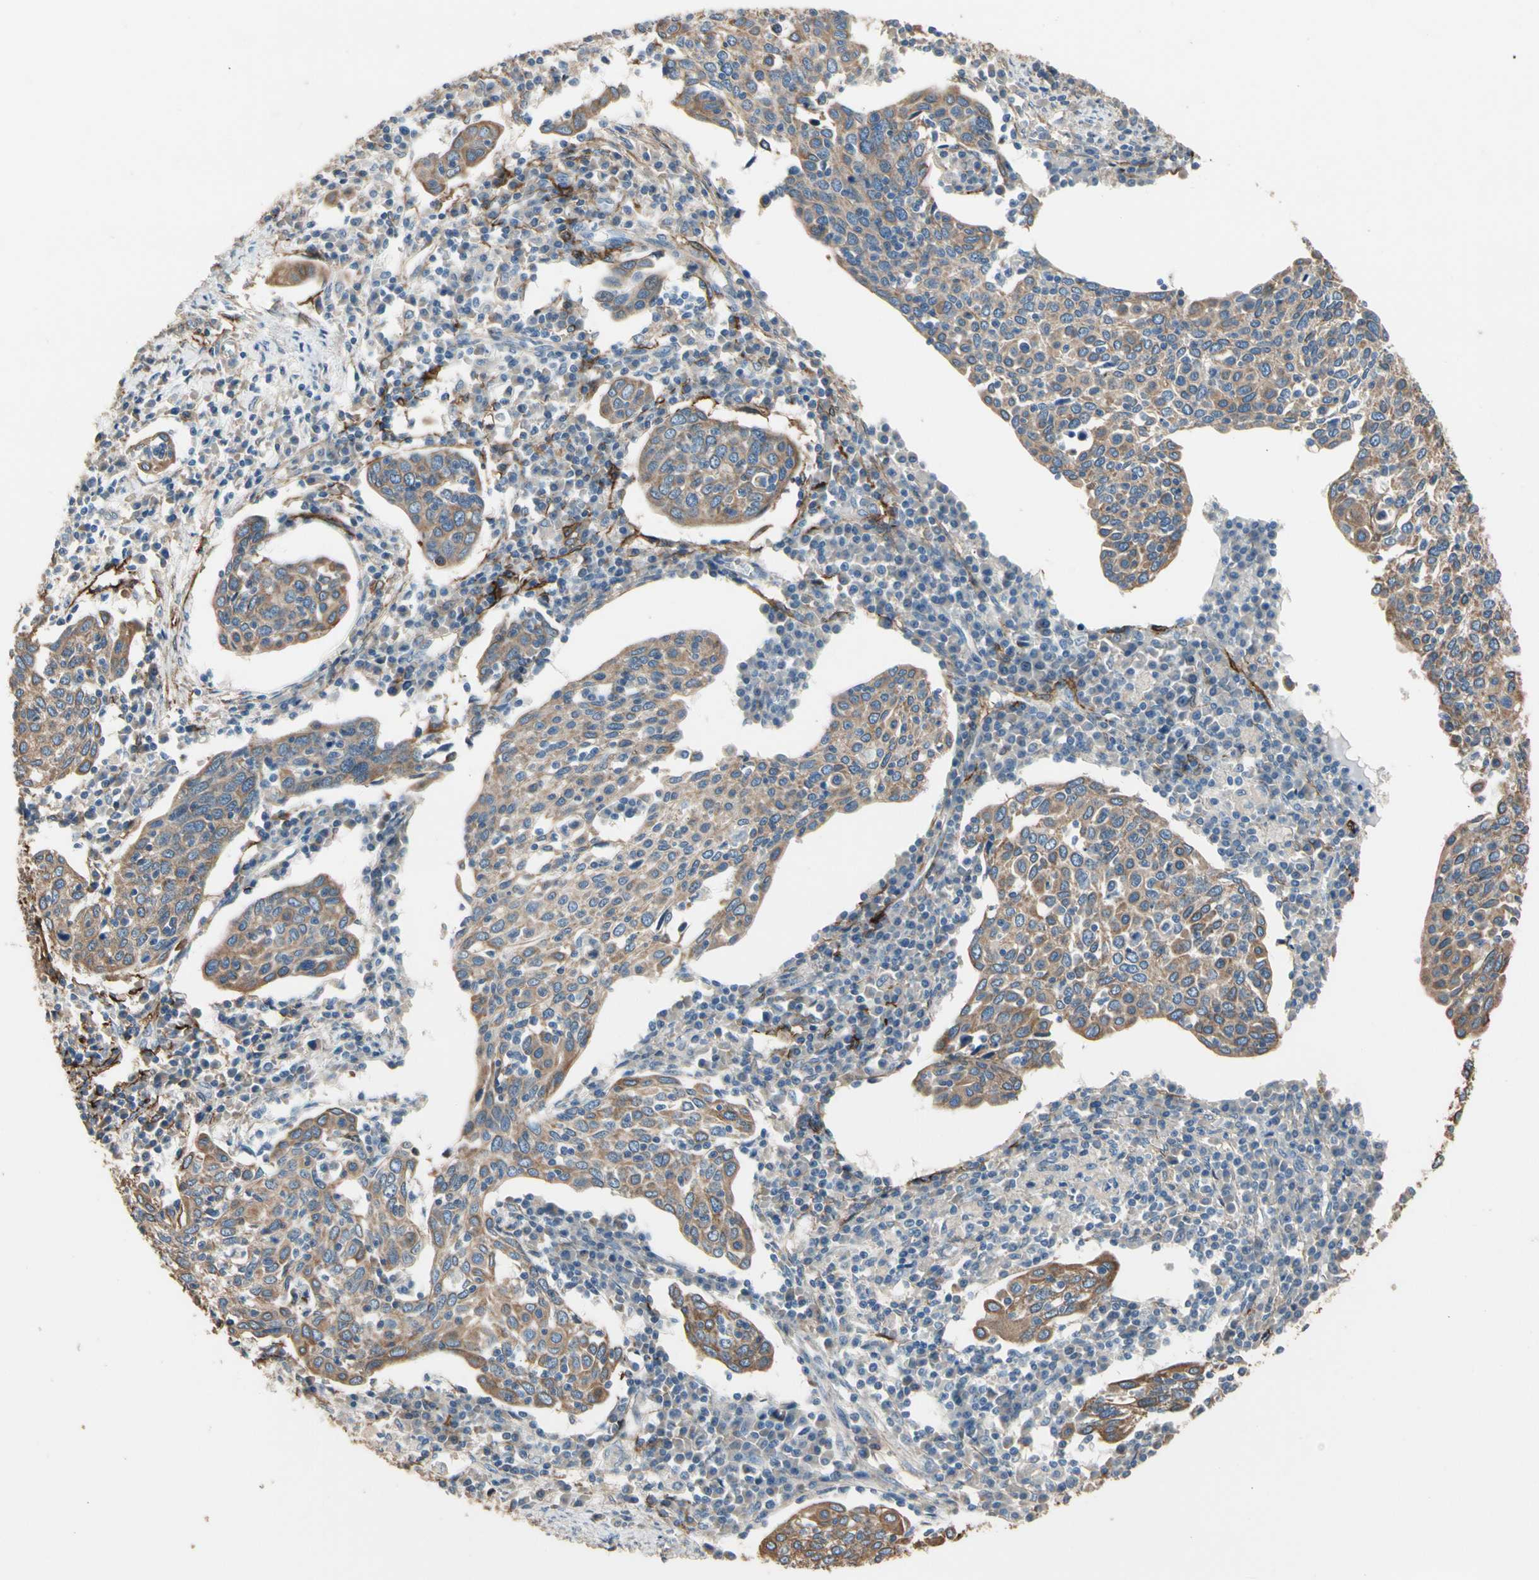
{"staining": {"intensity": "moderate", "quantity": ">75%", "location": "cytoplasmic/membranous"}, "tissue": "cervical cancer", "cell_type": "Tumor cells", "image_type": "cancer", "snomed": [{"axis": "morphology", "description": "Squamous cell carcinoma, NOS"}, {"axis": "topography", "description": "Cervix"}], "caption": "Human squamous cell carcinoma (cervical) stained with a brown dye shows moderate cytoplasmic/membranous positive staining in about >75% of tumor cells.", "gene": "SUSD2", "patient": {"sex": "female", "age": 40}}